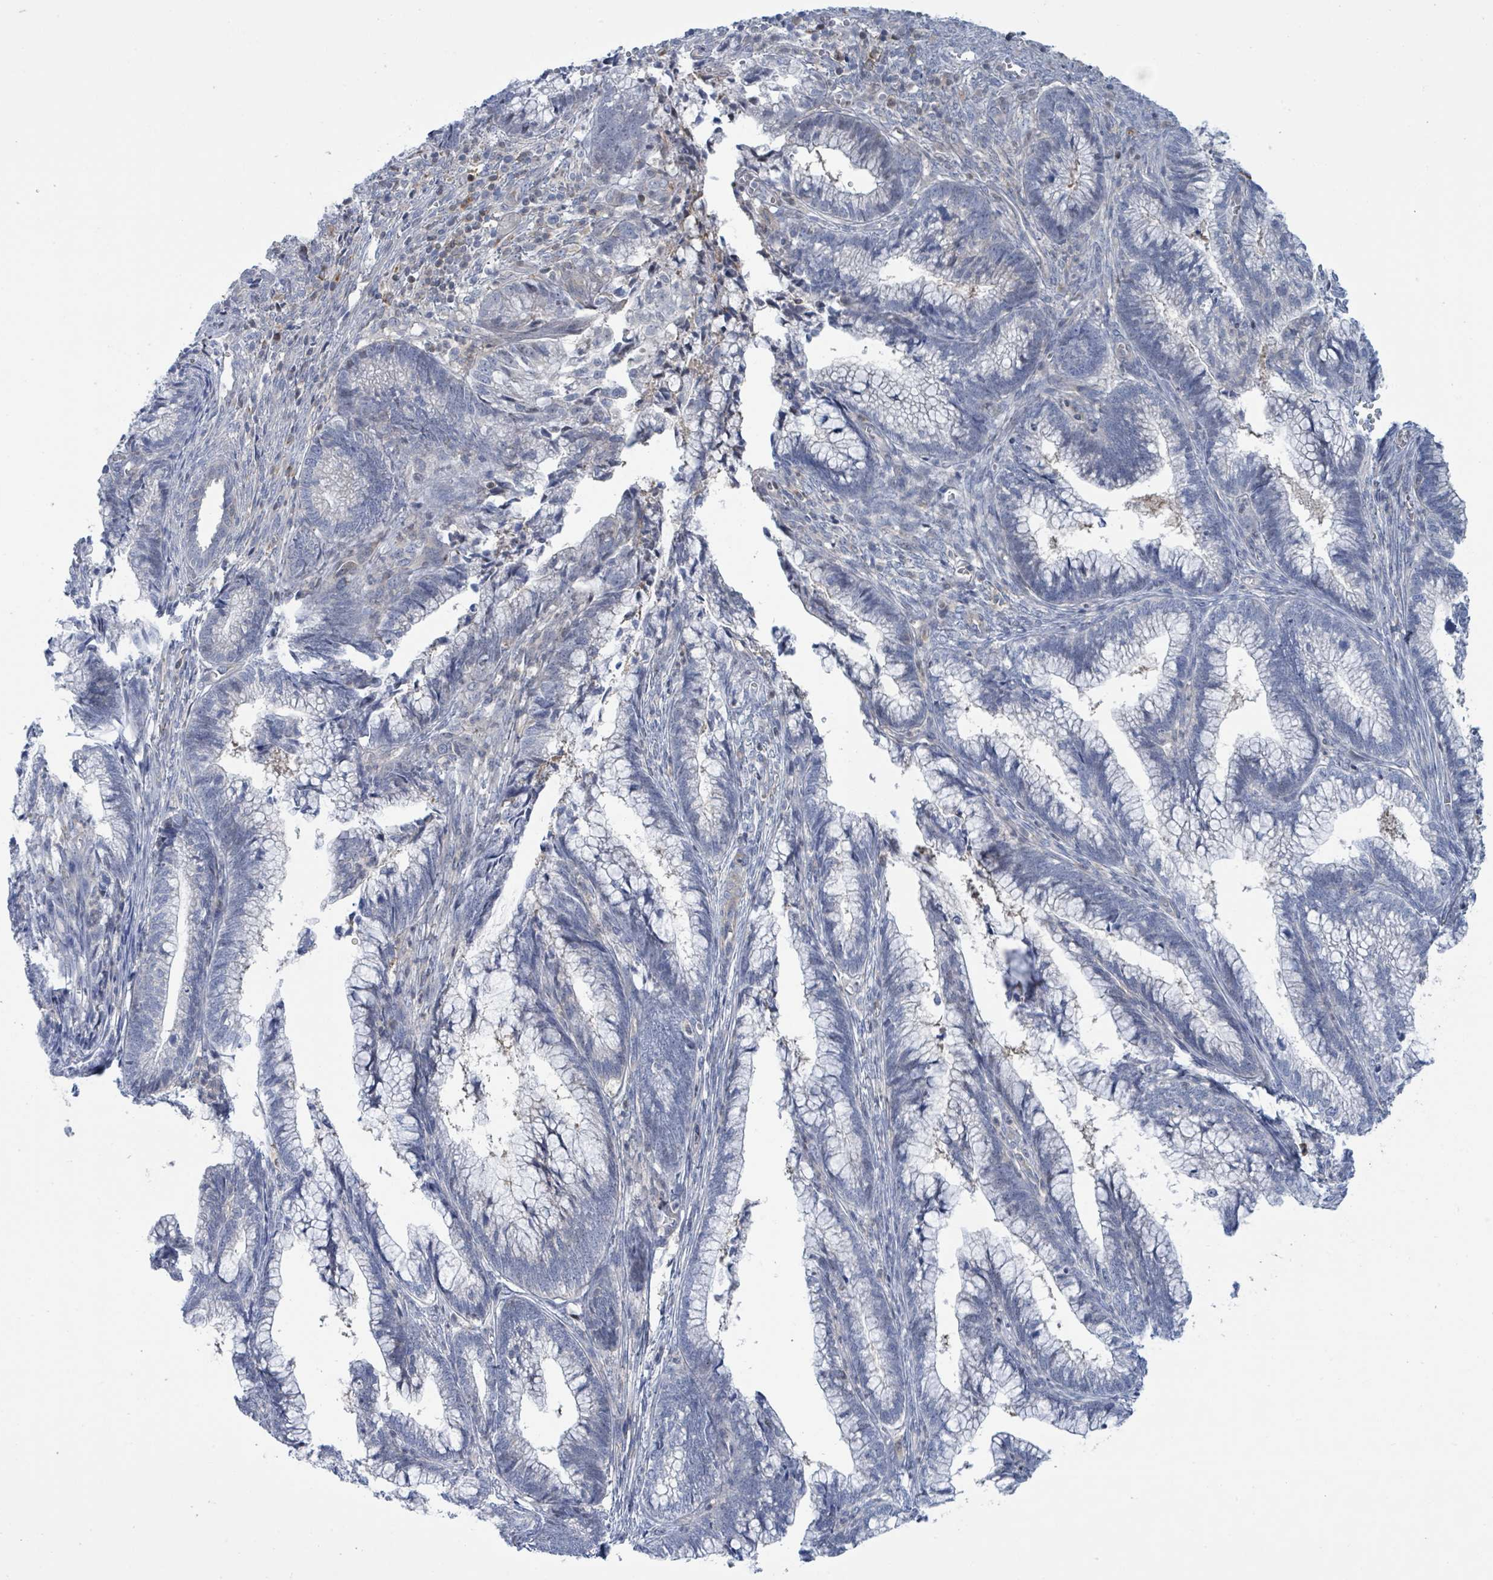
{"staining": {"intensity": "negative", "quantity": "none", "location": "none"}, "tissue": "cervical cancer", "cell_type": "Tumor cells", "image_type": "cancer", "snomed": [{"axis": "morphology", "description": "Adenocarcinoma, NOS"}, {"axis": "topography", "description": "Cervix"}], "caption": "An image of human cervical cancer is negative for staining in tumor cells.", "gene": "DGKZ", "patient": {"sex": "female", "age": 44}}